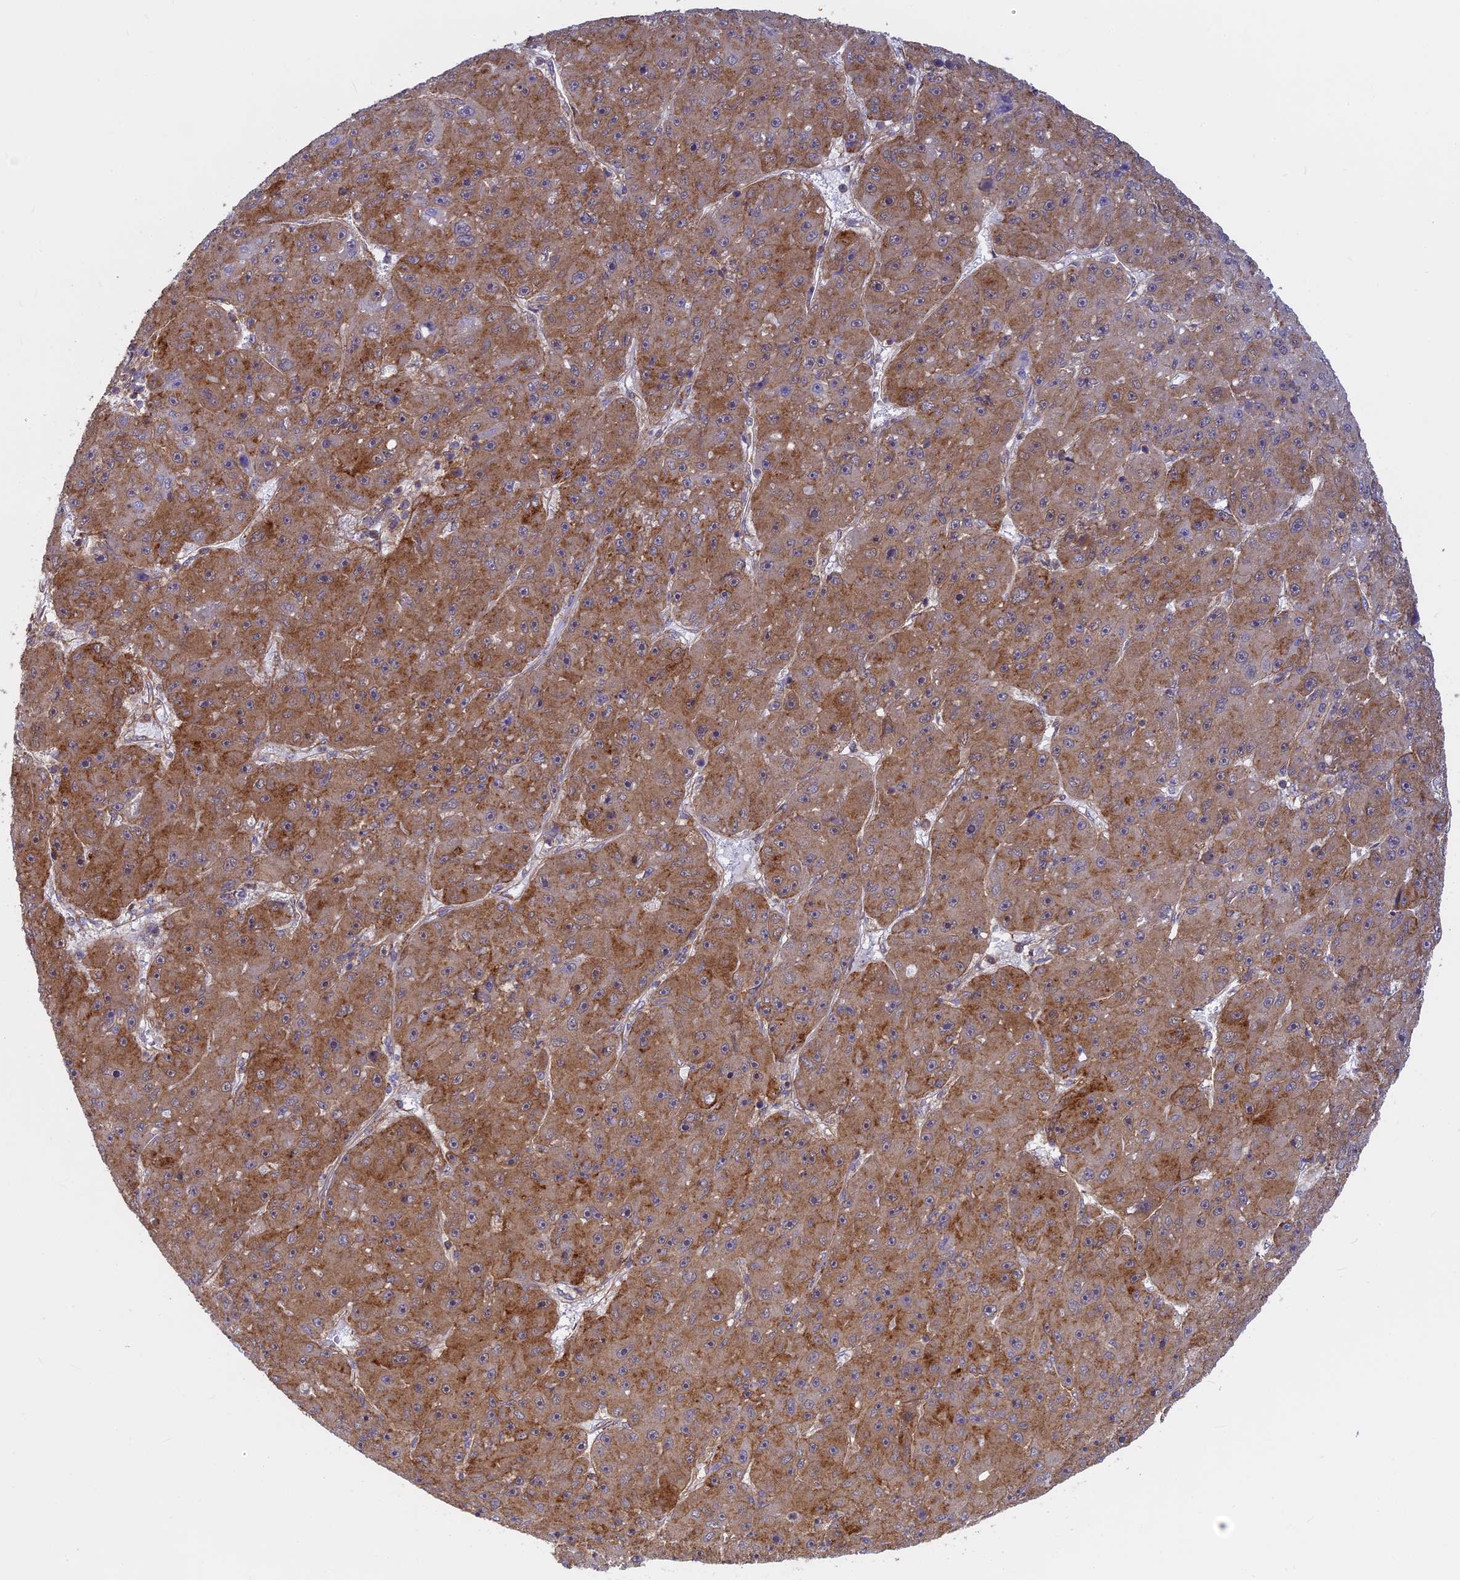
{"staining": {"intensity": "moderate", "quantity": ">75%", "location": "cytoplasmic/membranous"}, "tissue": "liver cancer", "cell_type": "Tumor cells", "image_type": "cancer", "snomed": [{"axis": "morphology", "description": "Carcinoma, Hepatocellular, NOS"}, {"axis": "topography", "description": "Liver"}], "caption": "Protein expression by immunohistochemistry (IHC) displays moderate cytoplasmic/membranous positivity in about >75% of tumor cells in liver cancer.", "gene": "CLINT1", "patient": {"sex": "male", "age": 67}}